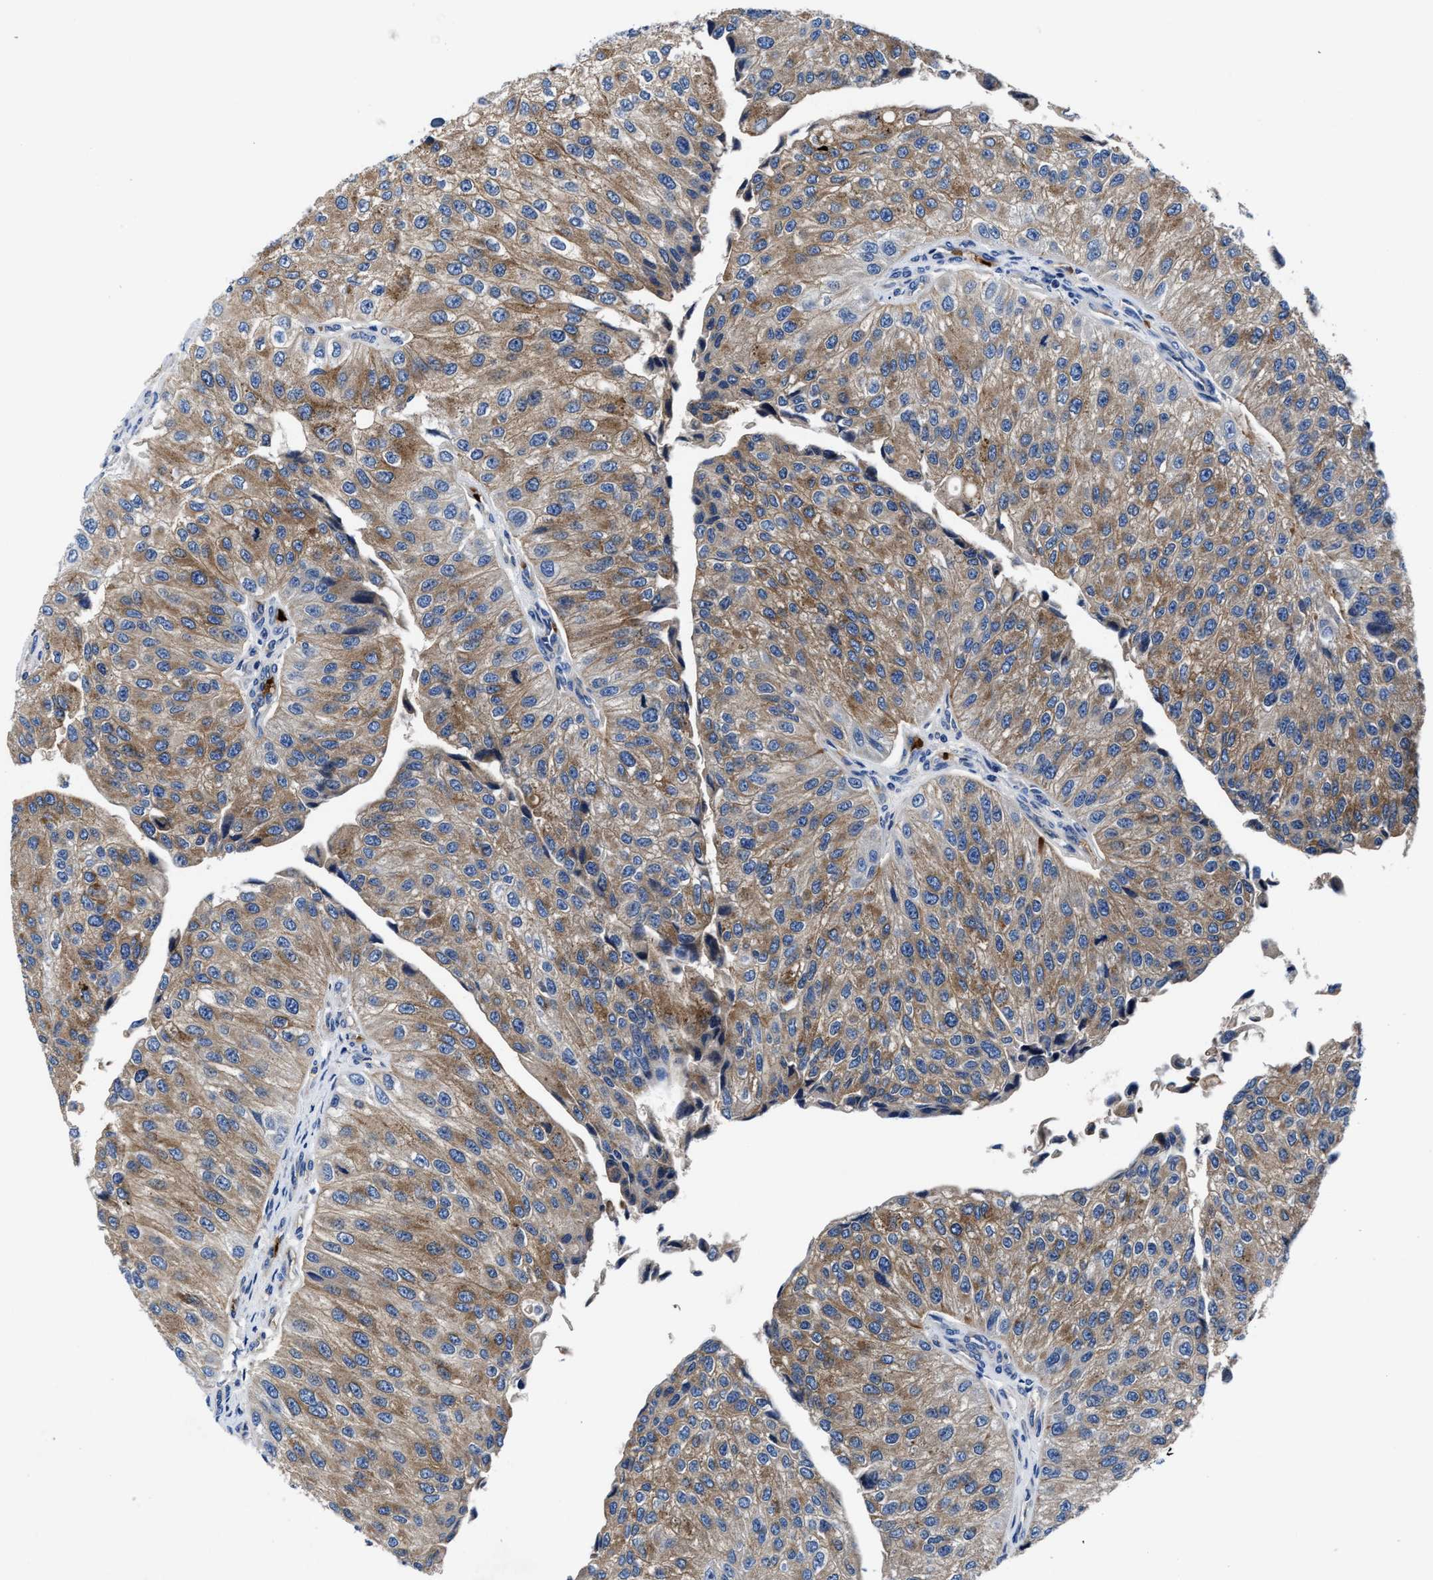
{"staining": {"intensity": "moderate", "quantity": ">75%", "location": "cytoplasmic/membranous"}, "tissue": "urothelial cancer", "cell_type": "Tumor cells", "image_type": "cancer", "snomed": [{"axis": "morphology", "description": "Urothelial carcinoma, High grade"}, {"axis": "topography", "description": "Kidney"}, {"axis": "topography", "description": "Urinary bladder"}], "caption": "This image displays immunohistochemistry (IHC) staining of high-grade urothelial carcinoma, with medium moderate cytoplasmic/membranous staining in about >75% of tumor cells.", "gene": "PHLPP1", "patient": {"sex": "male", "age": 77}}